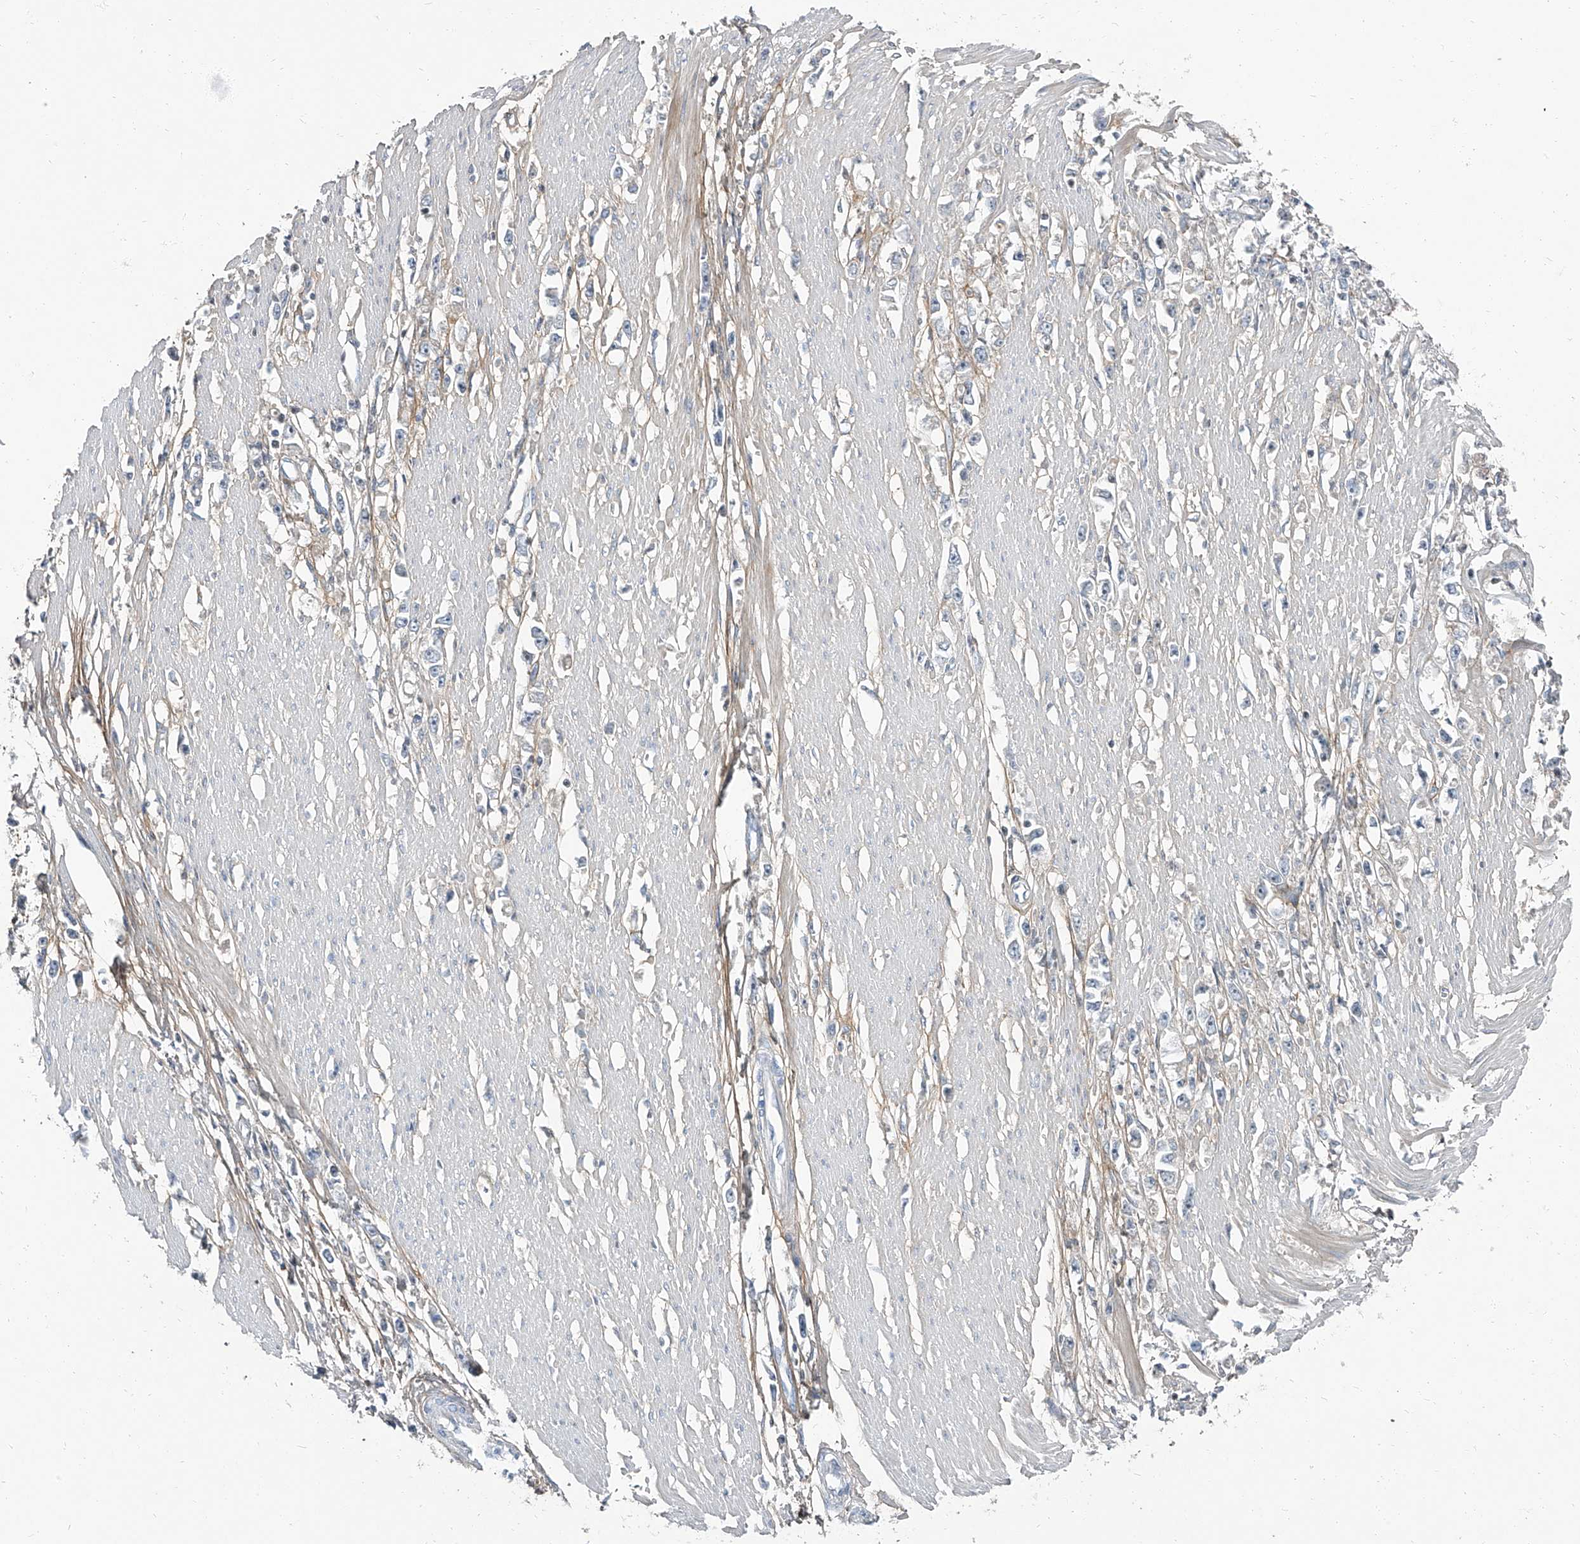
{"staining": {"intensity": "negative", "quantity": "none", "location": "none"}, "tissue": "stomach cancer", "cell_type": "Tumor cells", "image_type": "cancer", "snomed": [{"axis": "morphology", "description": "Adenocarcinoma, NOS"}, {"axis": "topography", "description": "Stomach"}], "caption": "This is a micrograph of immunohistochemistry (IHC) staining of stomach adenocarcinoma, which shows no positivity in tumor cells.", "gene": "HOXA3", "patient": {"sex": "female", "age": 59}}